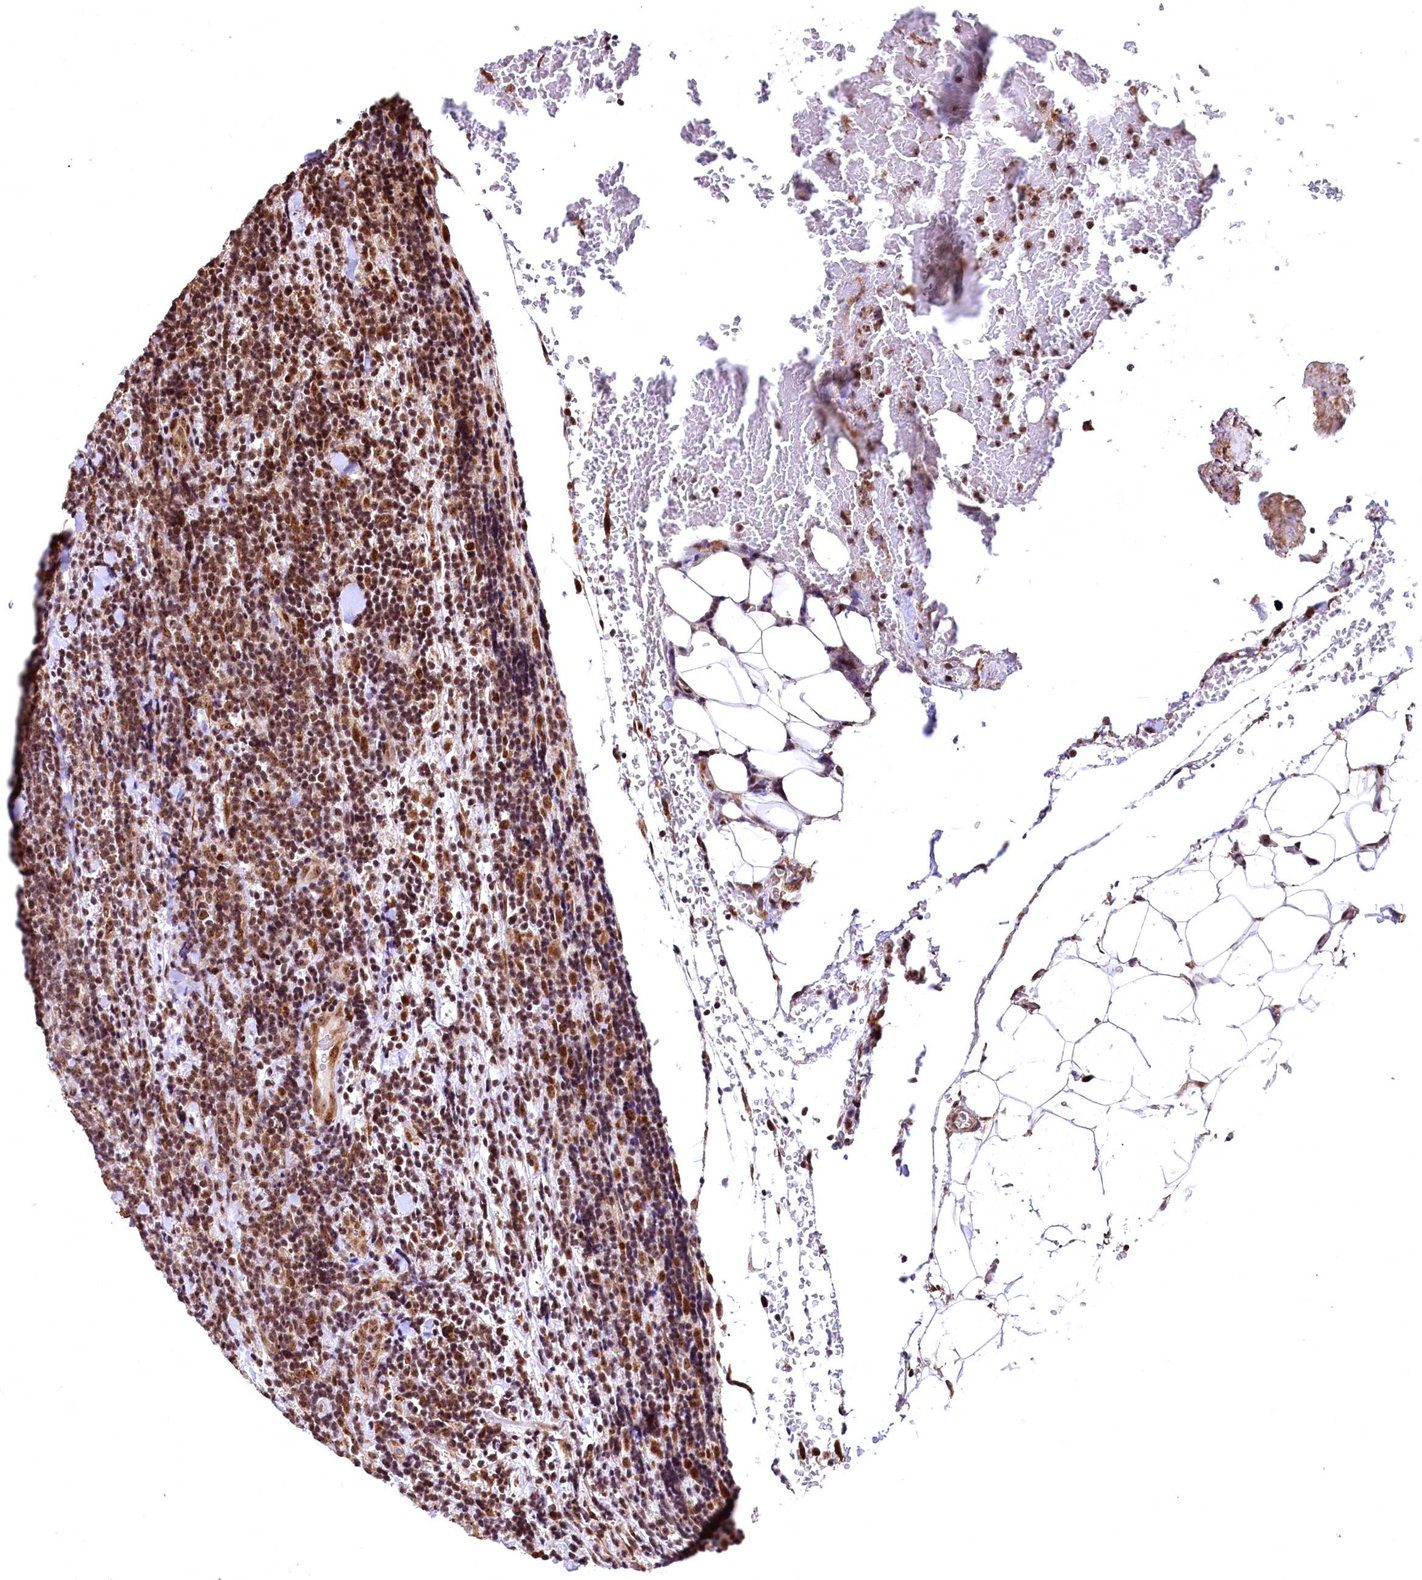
{"staining": {"intensity": "moderate", "quantity": ">75%", "location": "cytoplasmic/membranous,nuclear"}, "tissue": "lymphoma", "cell_type": "Tumor cells", "image_type": "cancer", "snomed": [{"axis": "morphology", "description": "Malignant lymphoma, non-Hodgkin's type, Low grade"}, {"axis": "topography", "description": "Lymph node"}], "caption": "Protein expression analysis of human lymphoma reveals moderate cytoplasmic/membranous and nuclear positivity in about >75% of tumor cells.", "gene": "PDS5B", "patient": {"sex": "male", "age": 66}}